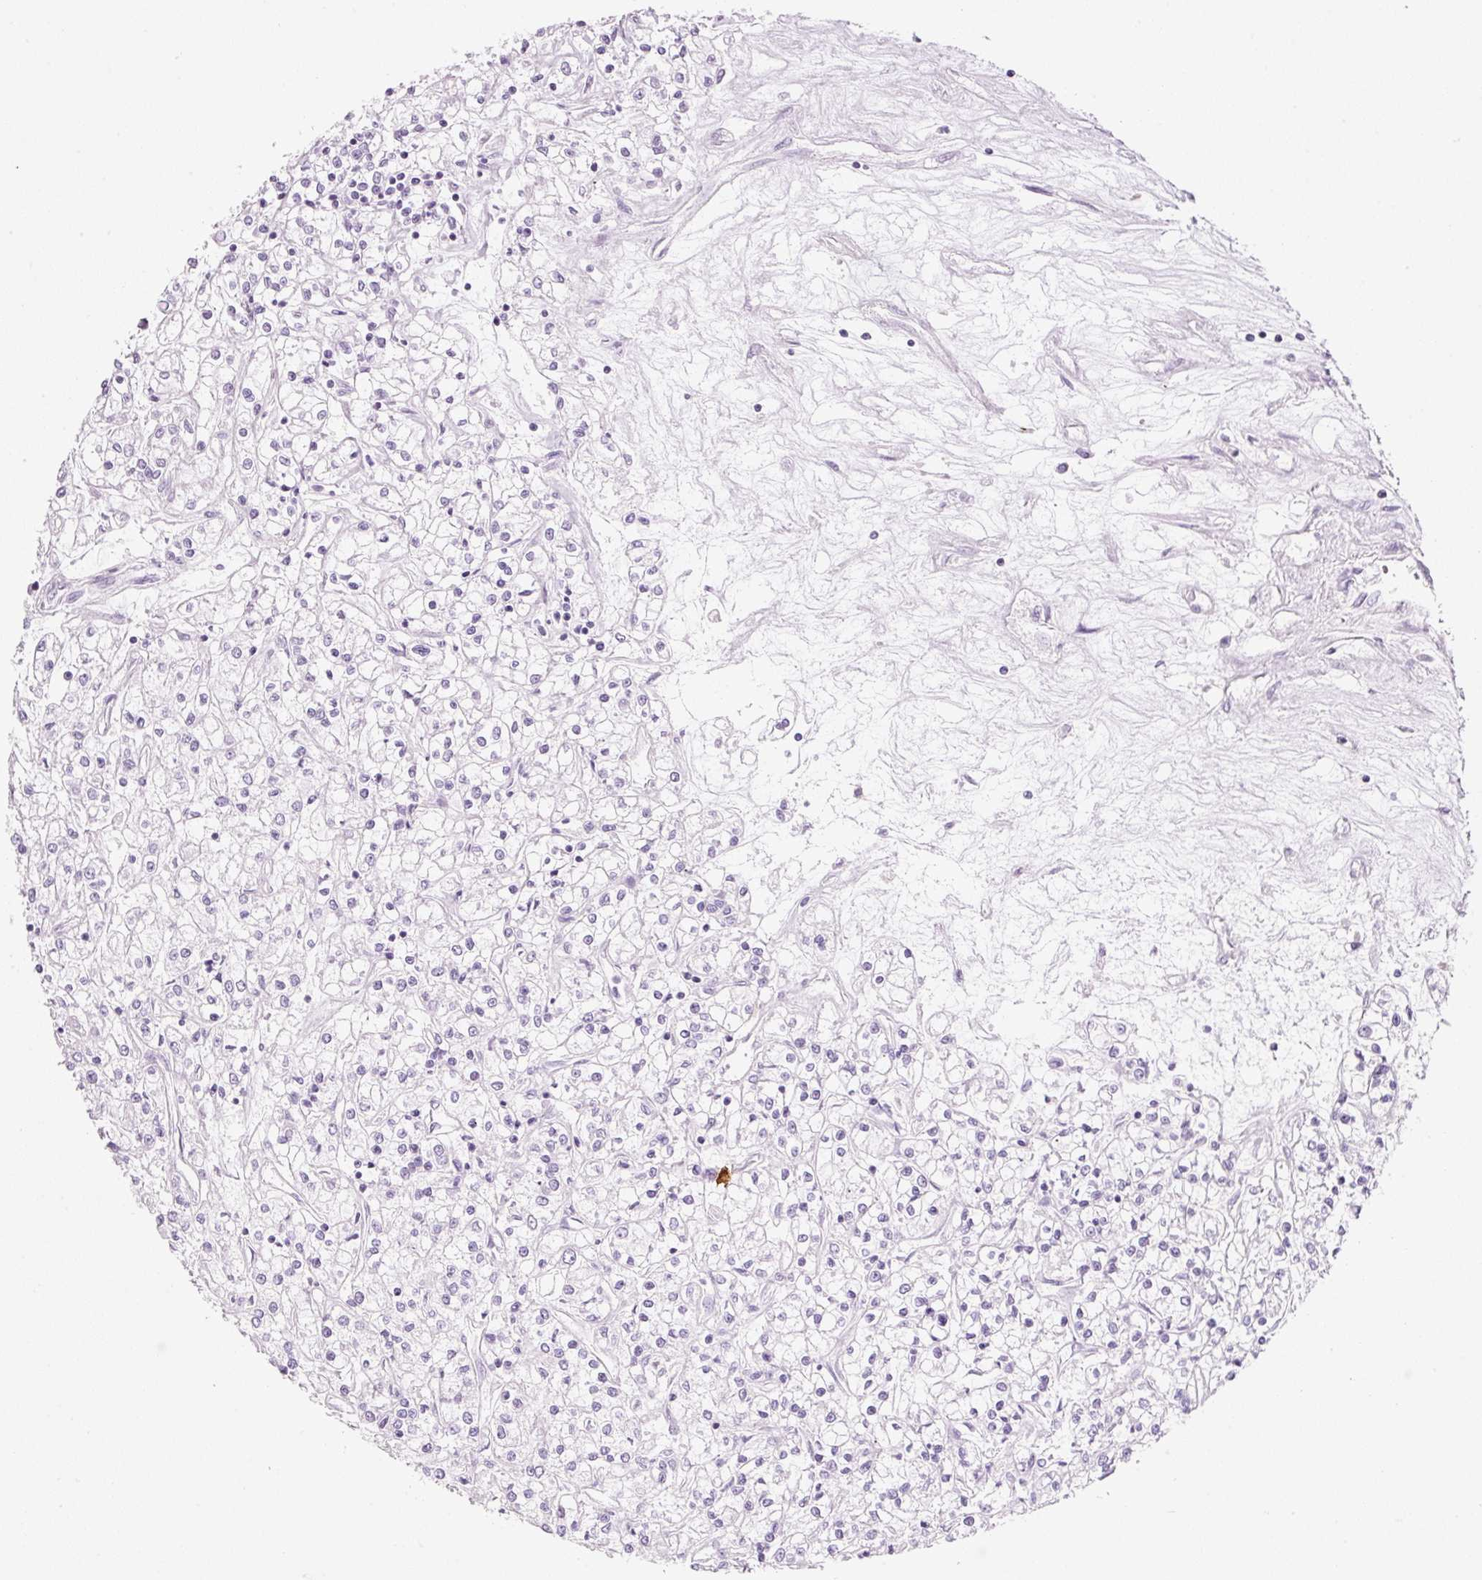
{"staining": {"intensity": "negative", "quantity": "none", "location": "none"}, "tissue": "renal cancer", "cell_type": "Tumor cells", "image_type": "cancer", "snomed": [{"axis": "morphology", "description": "Adenocarcinoma, NOS"}, {"axis": "topography", "description": "Kidney"}], "caption": "A histopathology image of renal cancer stained for a protein reveals no brown staining in tumor cells.", "gene": "CMA1", "patient": {"sex": "female", "age": 59}}